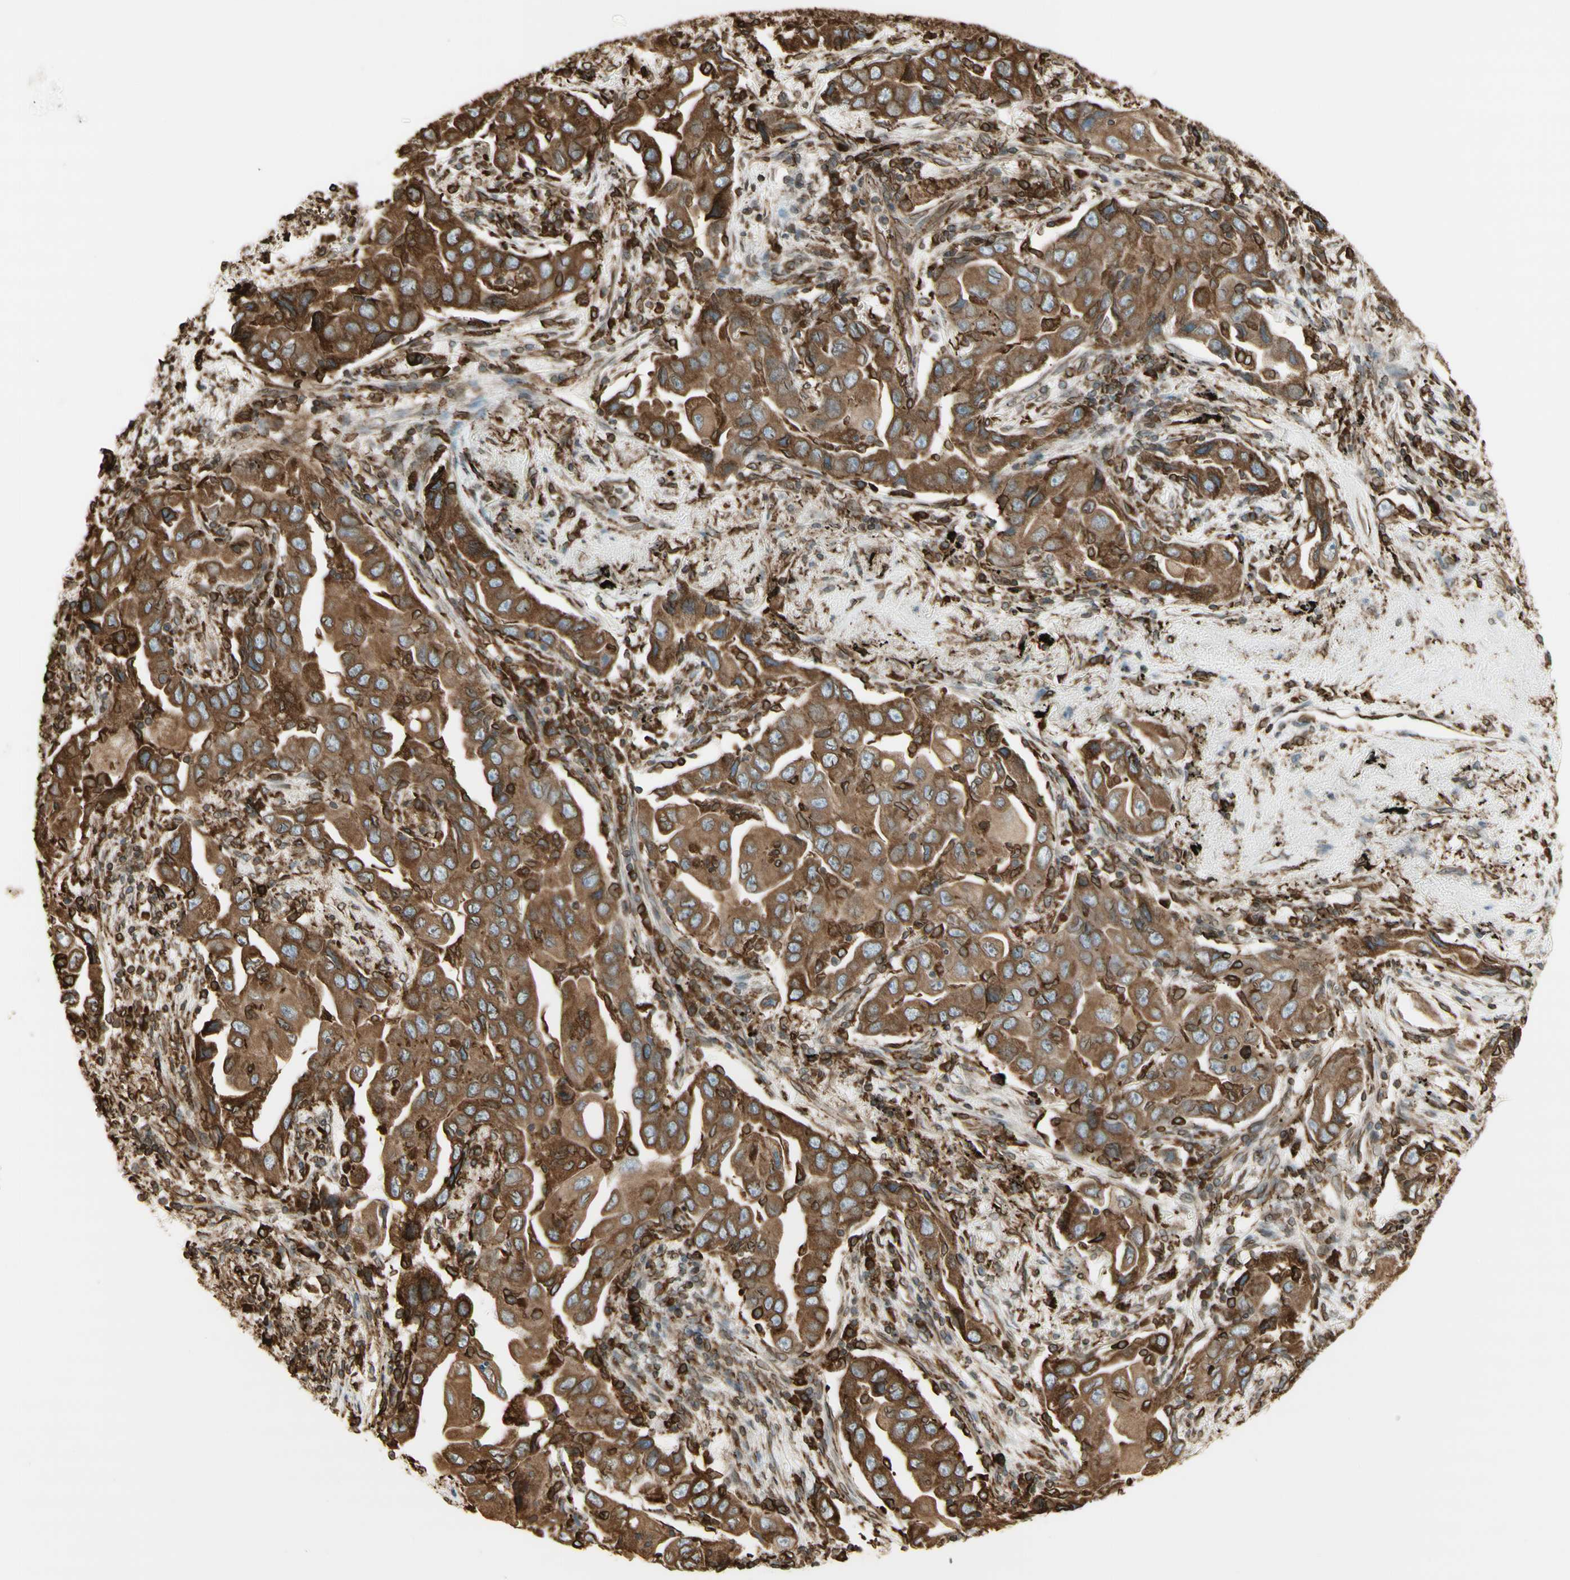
{"staining": {"intensity": "moderate", "quantity": ">75%", "location": "cytoplasmic/membranous"}, "tissue": "lung cancer", "cell_type": "Tumor cells", "image_type": "cancer", "snomed": [{"axis": "morphology", "description": "Adenocarcinoma, NOS"}, {"axis": "topography", "description": "Lung"}], "caption": "A histopathology image showing moderate cytoplasmic/membranous expression in about >75% of tumor cells in lung adenocarcinoma, as visualized by brown immunohistochemical staining.", "gene": "CANX", "patient": {"sex": "female", "age": 65}}